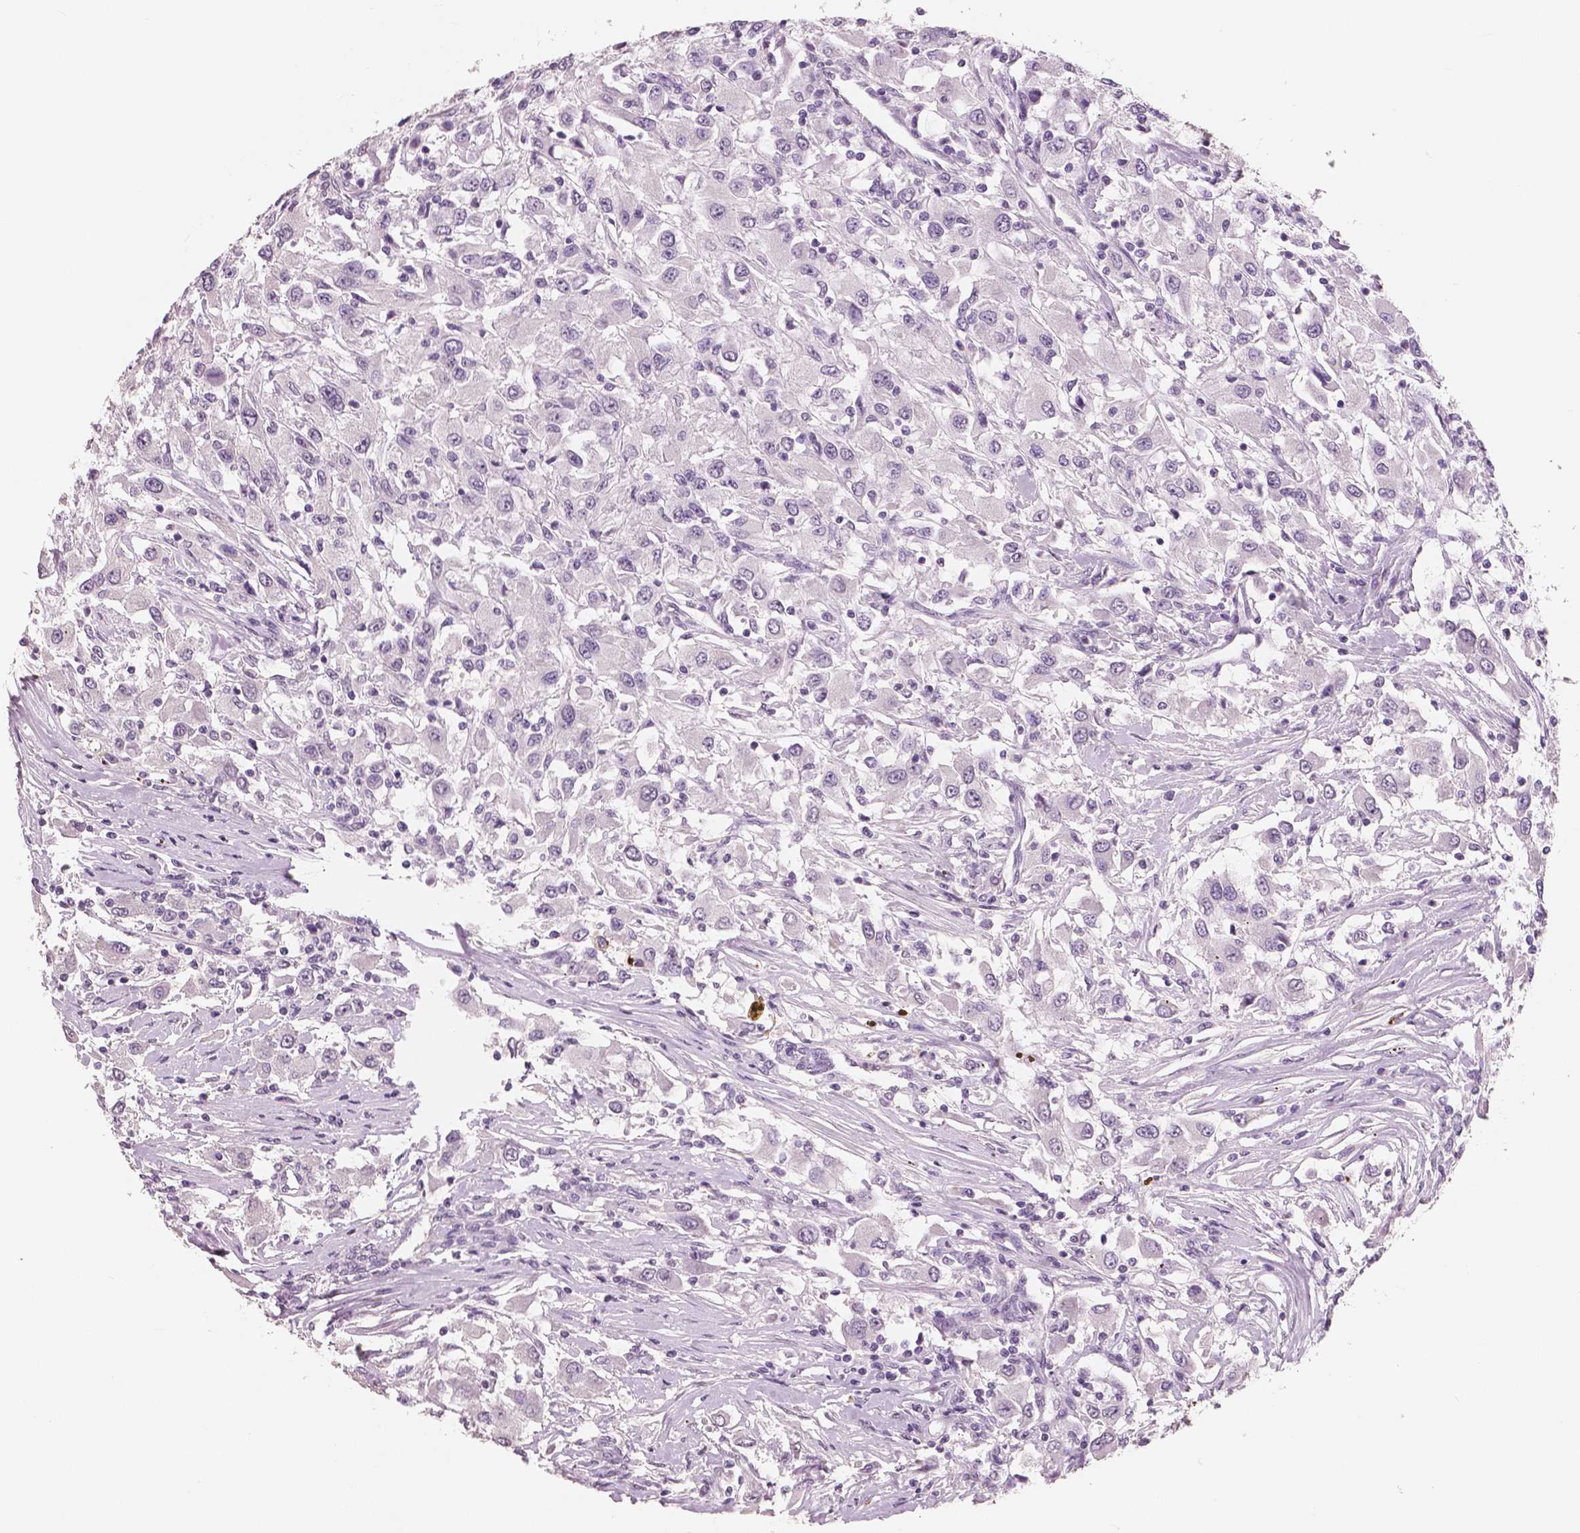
{"staining": {"intensity": "negative", "quantity": "none", "location": "none"}, "tissue": "renal cancer", "cell_type": "Tumor cells", "image_type": "cancer", "snomed": [{"axis": "morphology", "description": "Adenocarcinoma, NOS"}, {"axis": "topography", "description": "Kidney"}], "caption": "There is no significant expression in tumor cells of renal cancer (adenocarcinoma). The staining is performed using DAB brown chromogen with nuclei counter-stained in using hematoxylin.", "gene": "NECAB1", "patient": {"sex": "female", "age": 67}}